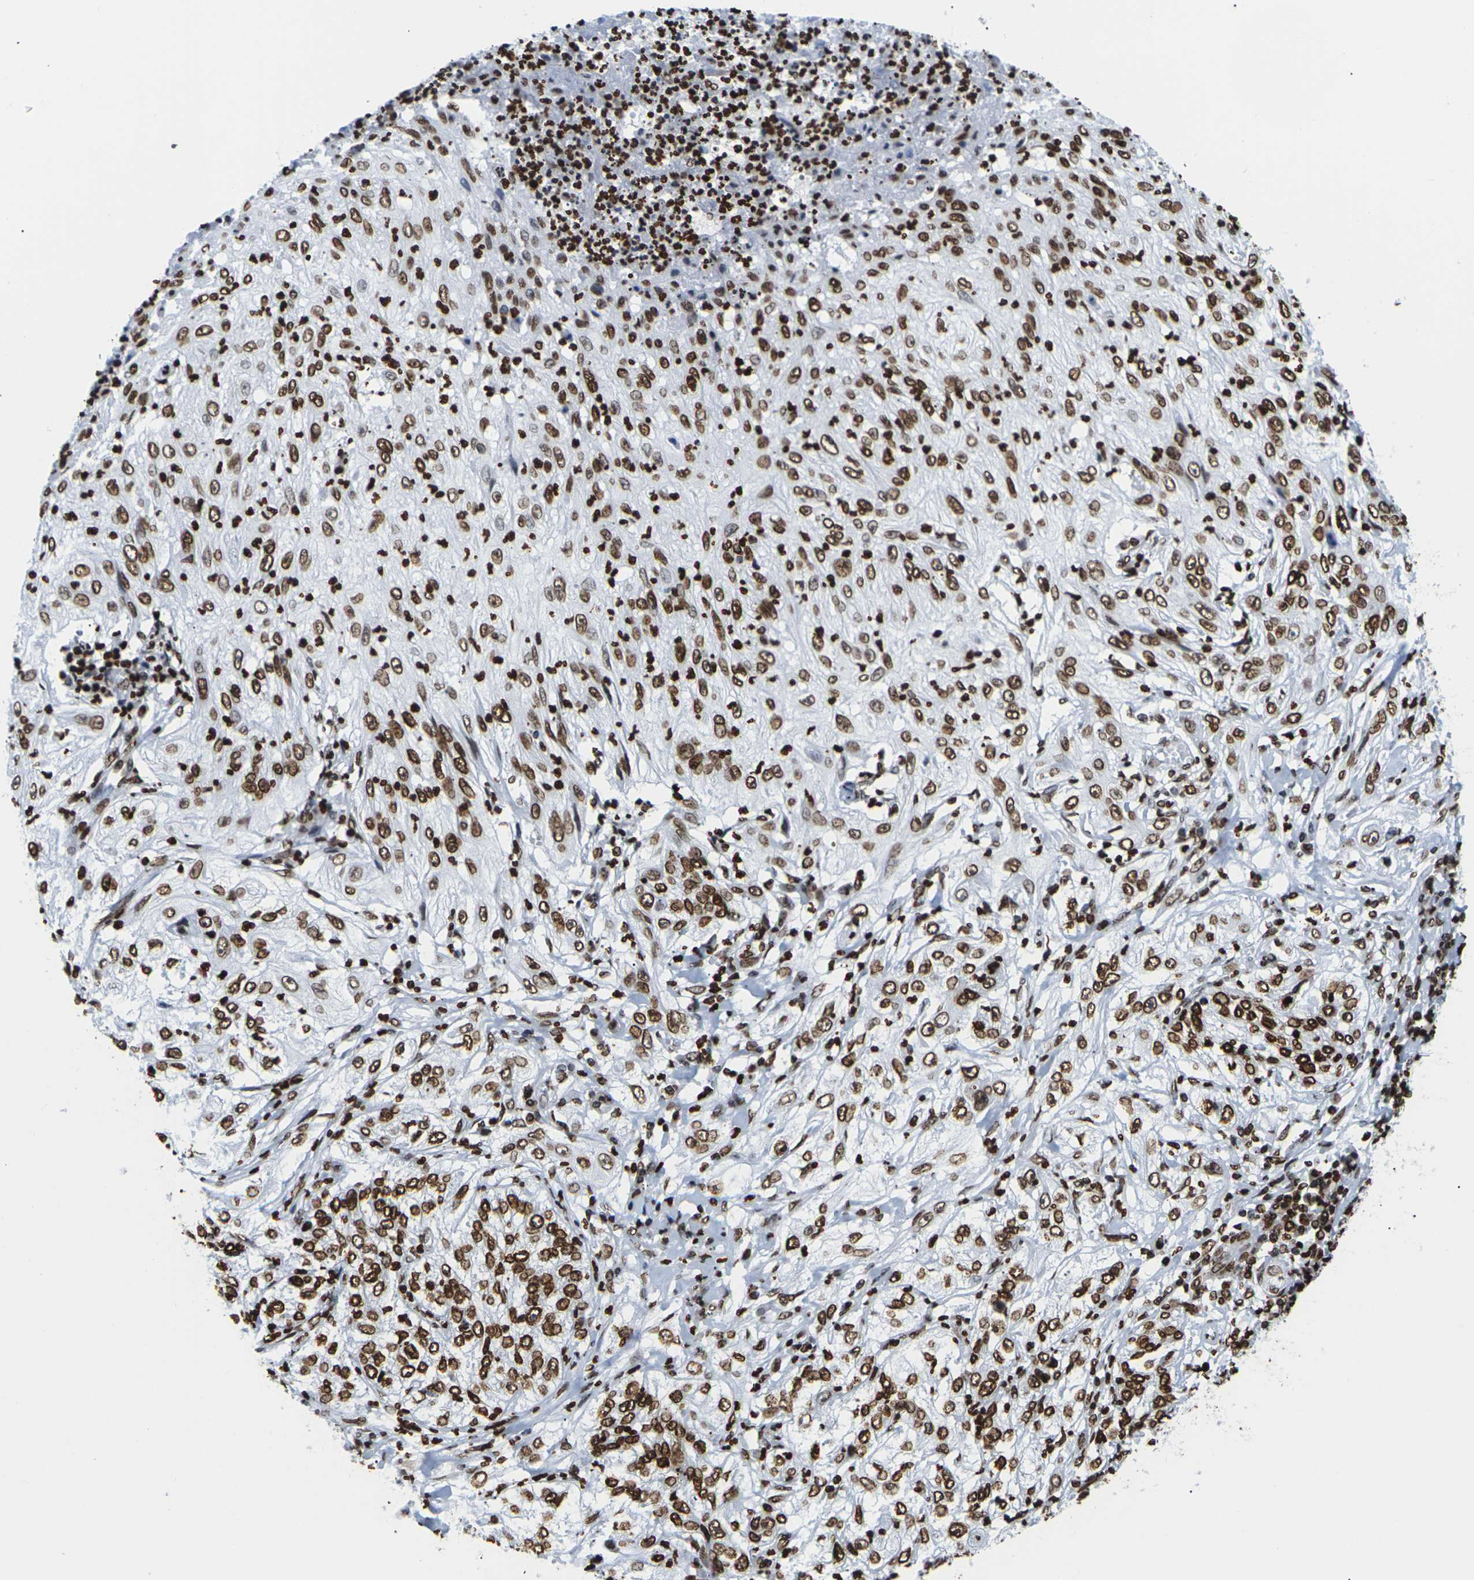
{"staining": {"intensity": "strong", "quantity": ">75%", "location": "cytoplasmic/membranous,nuclear"}, "tissue": "lung cancer", "cell_type": "Tumor cells", "image_type": "cancer", "snomed": [{"axis": "morphology", "description": "Inflammation, NOS"}, {"axis": "morphology", "description": "Squamous cell carcinoma, NOS"}, {"axis": "topography", "description": "Lymph node"}, {"axis": "topography", "description": "Soft tissue"}, {"axis": "topography", "description": "Lung"}], "caption": "Protein staining of squamous cell carcinoma (lung) tissue shows strong cytoplasmic/membranous and nuclear positivity in about >75% of tumor cells. The staining was performed using DAB (3,3'-diaminobenzidine) to visualize the protein expression in brown, while the nuclei were stained in blue with hematoxylin (Magnification: 20x).", "gene": "H2AC21", "patient": {"sex": "male", "age": 66}}